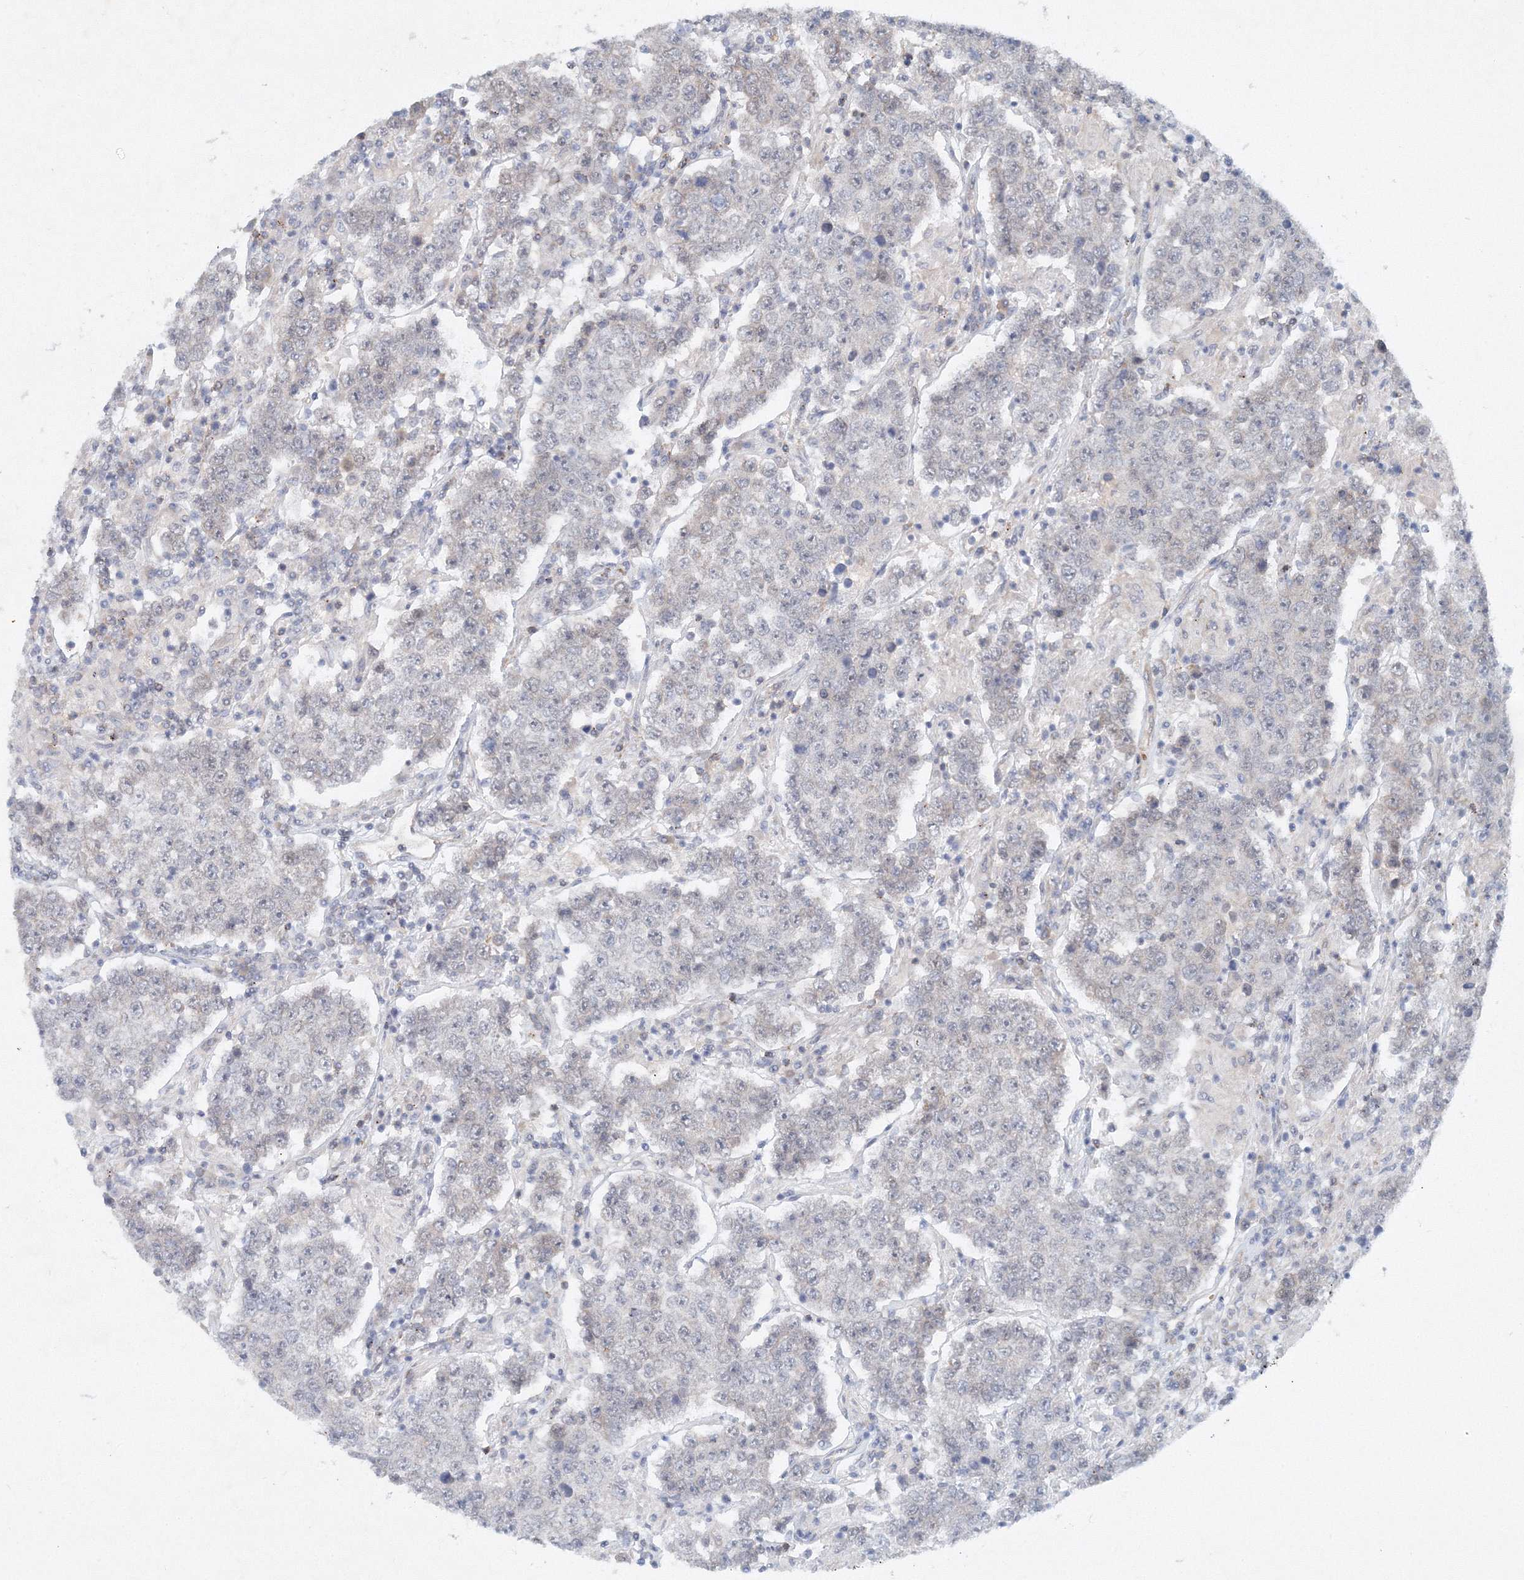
{"staining": {"intensity": "negative", "quantity": "none", "location": "none"}, "tissue": "testis cancer", "cell_type": "Tumor cells", "image_type": "cancer", "snomed": [{"axis": "morphology", "description": "Normal tissue, NOS"}, {"axis": "morphology", "description": "Urothelial carcinoma, High grade"}, {"axis": "morphology", "description": "Seminoma, NOS"}, {"axis": "morphology", "description": "Carcinoma, Embryonal, NOS"}, {"axis": "topography", "description": "Urinary bladder"}, {"axis": "topography", "description": "Testis"}], "caption": "High power microscopy photomicrograph of an IHC micrograph of testis cancer (seminoma), revealing no significant positivity in tumor cells. Brightfield microscopy of immunohistochemistry (IHC) stained with DAB (brown) and hematoxylin (blue), captured at high magnification.", "gene": "SH3BP5", "patient": {"sex": "male", "age": 41}}